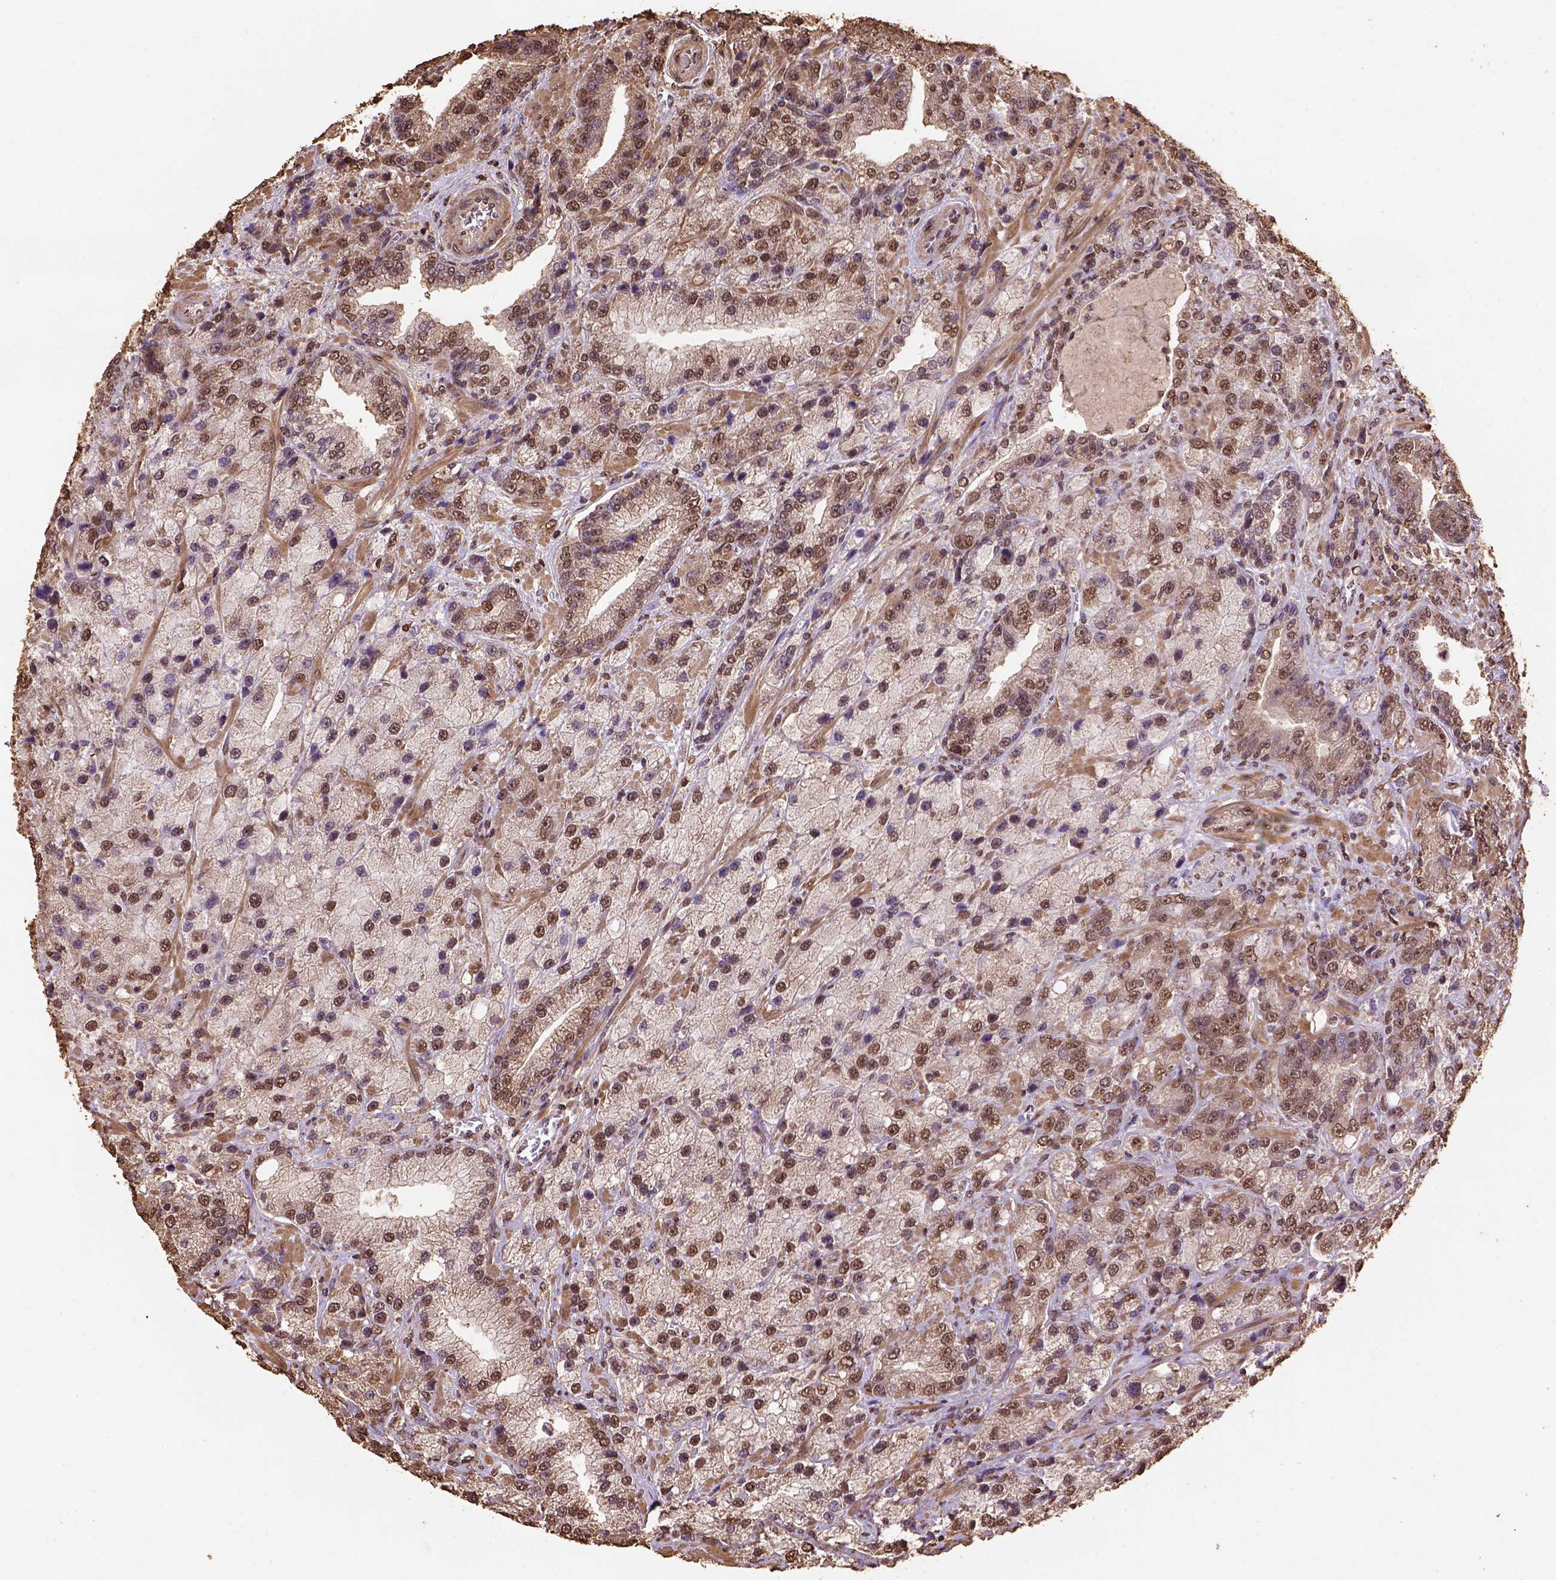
{"staining": {"intensity": "moderate", "quantity": ">75%", "location": "nuclear"}, "tissue": "prostate cancer", "cell_type": "Tumor cells", "image_type": "cancer", "snomed": [{"axis": "morphology", "description": "Adenocarcinoma, NOS"}, {"axis": "topography", "description": "Prostate"}], "caption": "Immunohistochemistry (DAB) staining of human prostate adenocarcinoma reveals moderate nuclear protein positivity in about >75% of tumor cells.", "gene": "CSTF2T", "patient": {"sex": "male", "age": 63}}